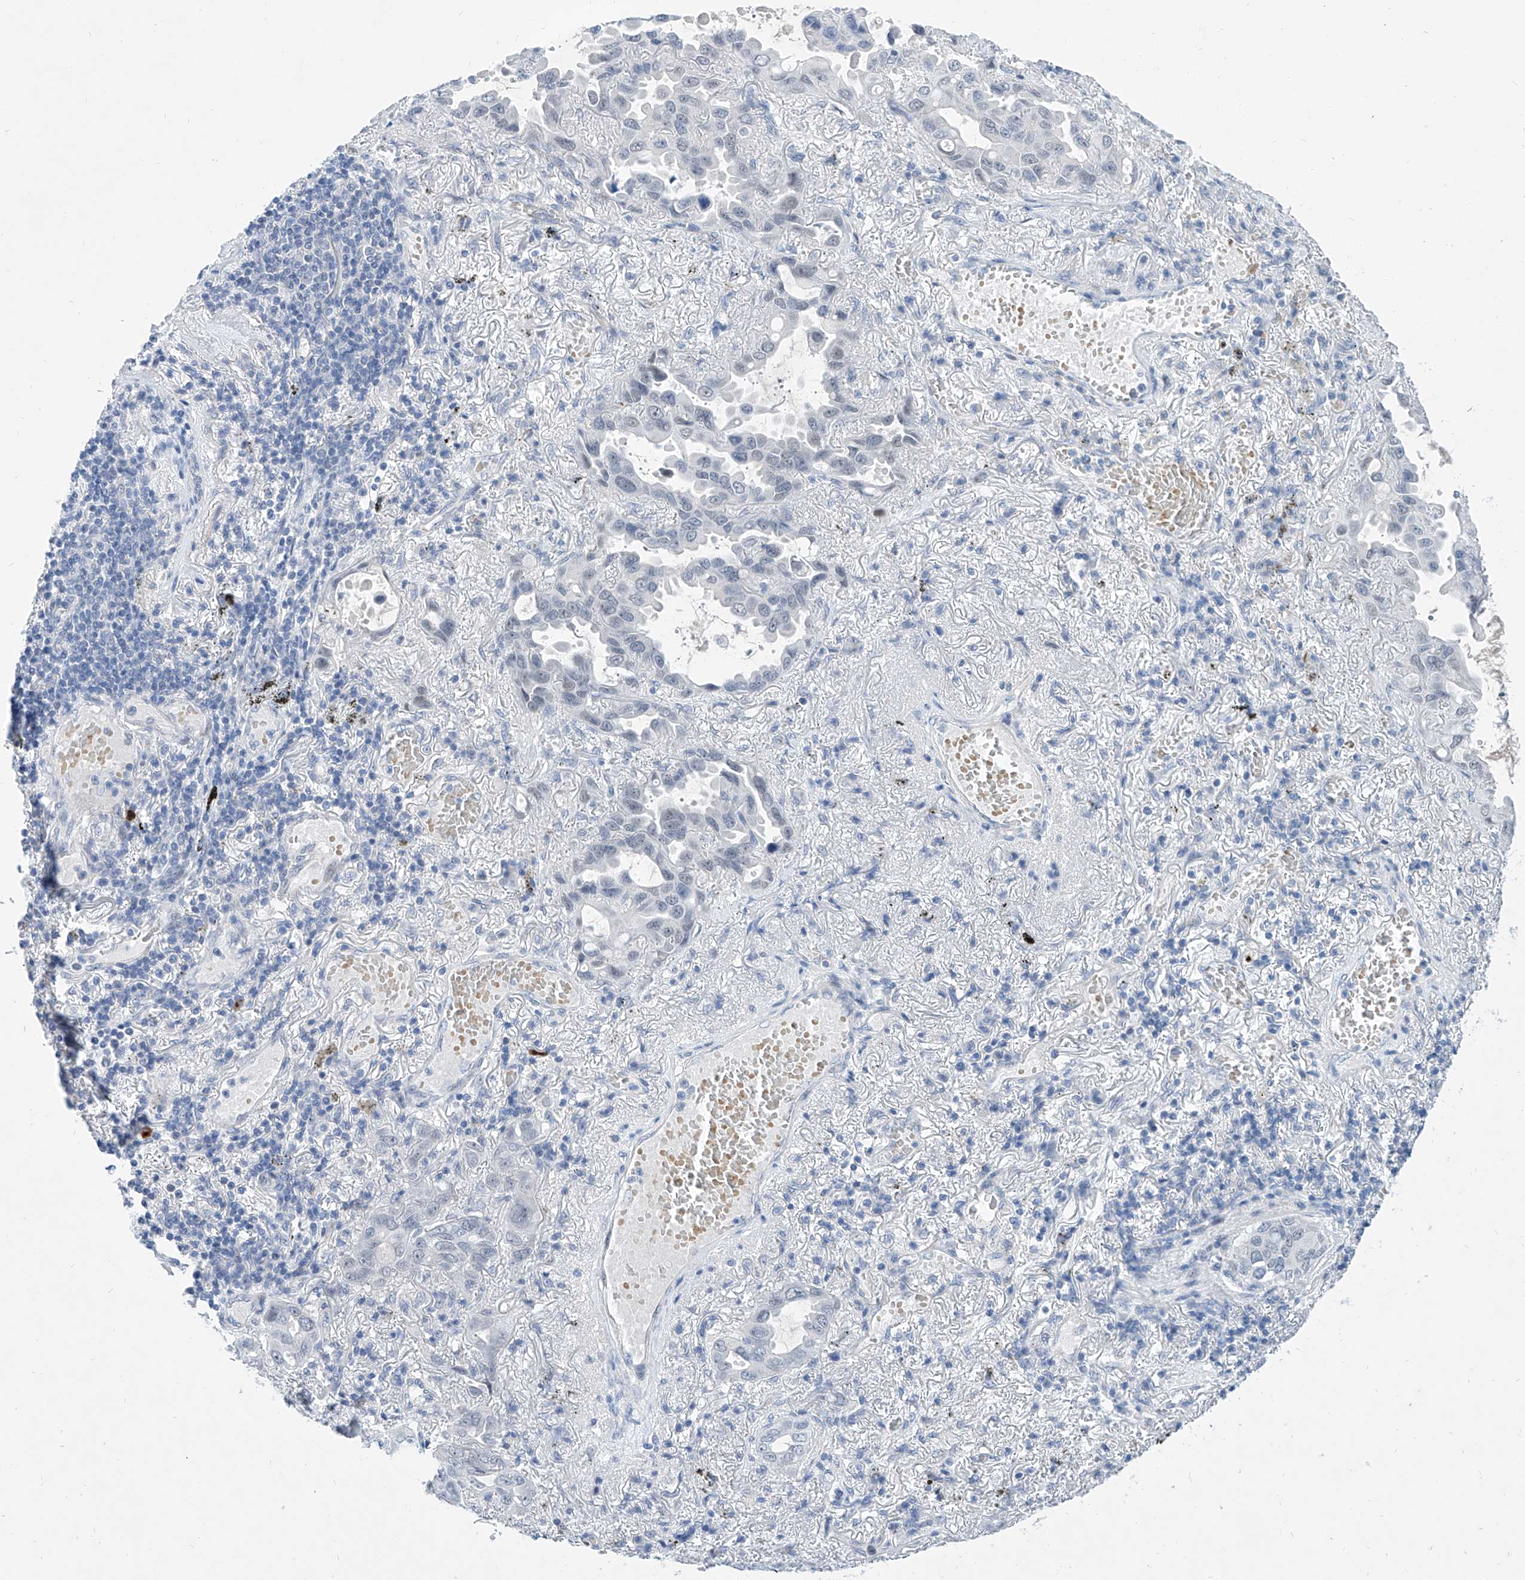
{"staining": {"intensity": "negative", "quantity": "none", "location": "none"}, "tissue": "lung cancer", "cell_type": "Tumor cells", "image_type": "cancer", "snomed": [{"axis": "morphology", "description": "Adenocarcinoma, NOS"}, {"axis": "topography", "description": "Lung"}], "caption": "Protein analysis of lung cancer reveals no significant positivity in tumor cells.", "gene": "BPTF", "patient": {"sex": "male", "age": 64}}